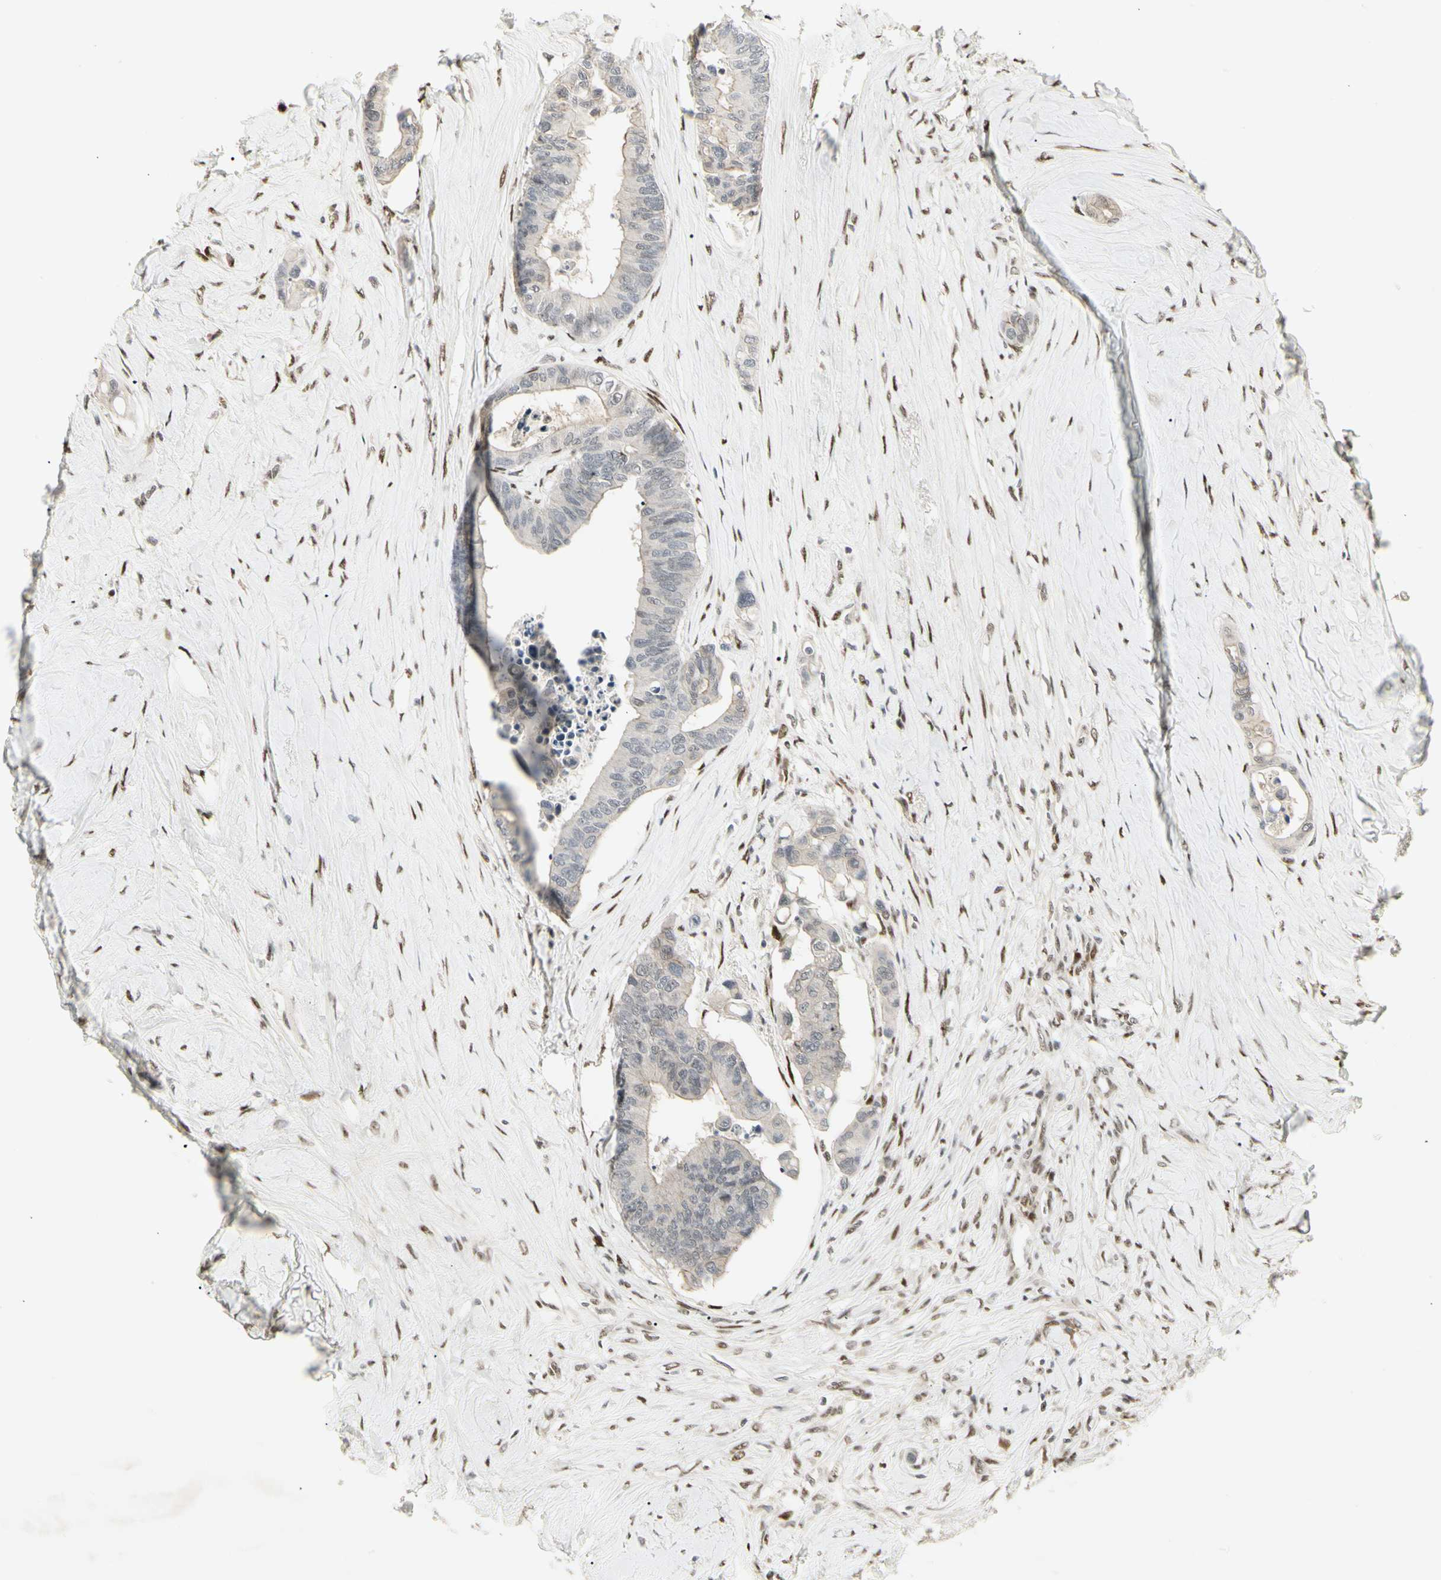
{"staining": {"intensity": "negative", "quantity": "none", "location": "none"}, "tissue": "colorectal cancer", "cell_type": "Tumor cells", "image_type": "cancer", "snomed": [{"axis": "morphology", "description": "Normal tissue, NOS"}, {"axis": "morphology", "description": "Adenocarcinoma, NOS"}, {"axis": "topography", "description": "Colon"}], "caption": "Immunohistochemistry histopathology image of adenocarcinoma (colorectal) stained for a protein (brown), which shows no staining in tumor cells. (Brightfield microscopy of DAB immunohistochemistry (IHC) at high magnification).", "gene": "FOXJ2", "patient": {"sex": "male", "age": 82}}